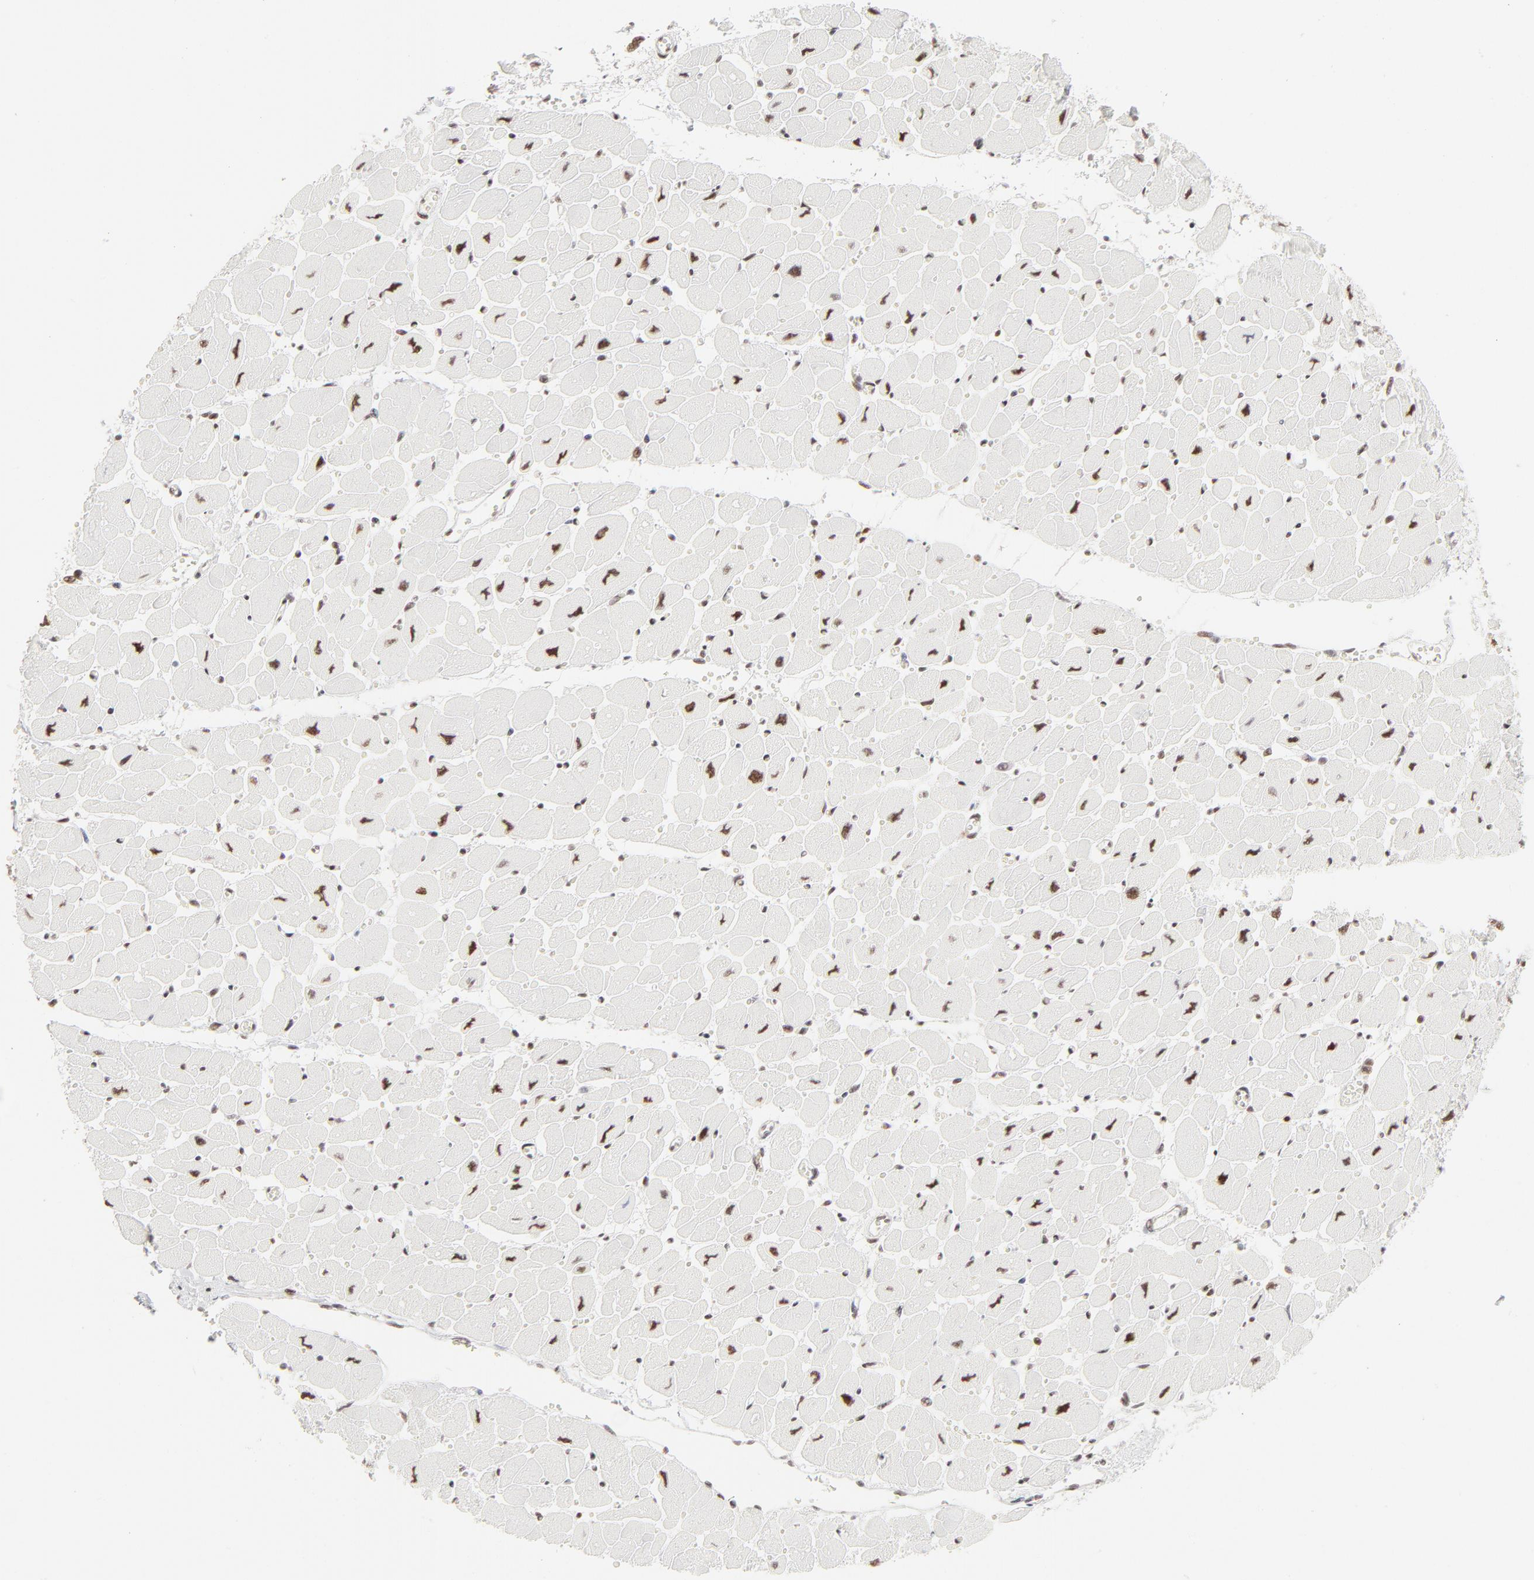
{"staining": {"intensity": "strong", "quantity": ">75%", "location": "nuclear"}, "tissue": "heart muscle", "cell_type": "Cardiomyocytes", "image_type": "normal", "snomed": [{"axis": "morphology", "description": "Normal tissue, NOS"}, {"axis": "topography", "description": "Heart"}], "caption": "High-magnification brightfield microscopy of normal heart muscle stained with DAB (brown) and counterstained with hematoxylin (blue). cardiomyocytes exhibit strong nuclear expression is seen in about>75% of cells. (DAB IHC with brightfield microscopy, high magnification).", "gene": "TARDBP", "patient": {"sex": "female", "age": 54}}